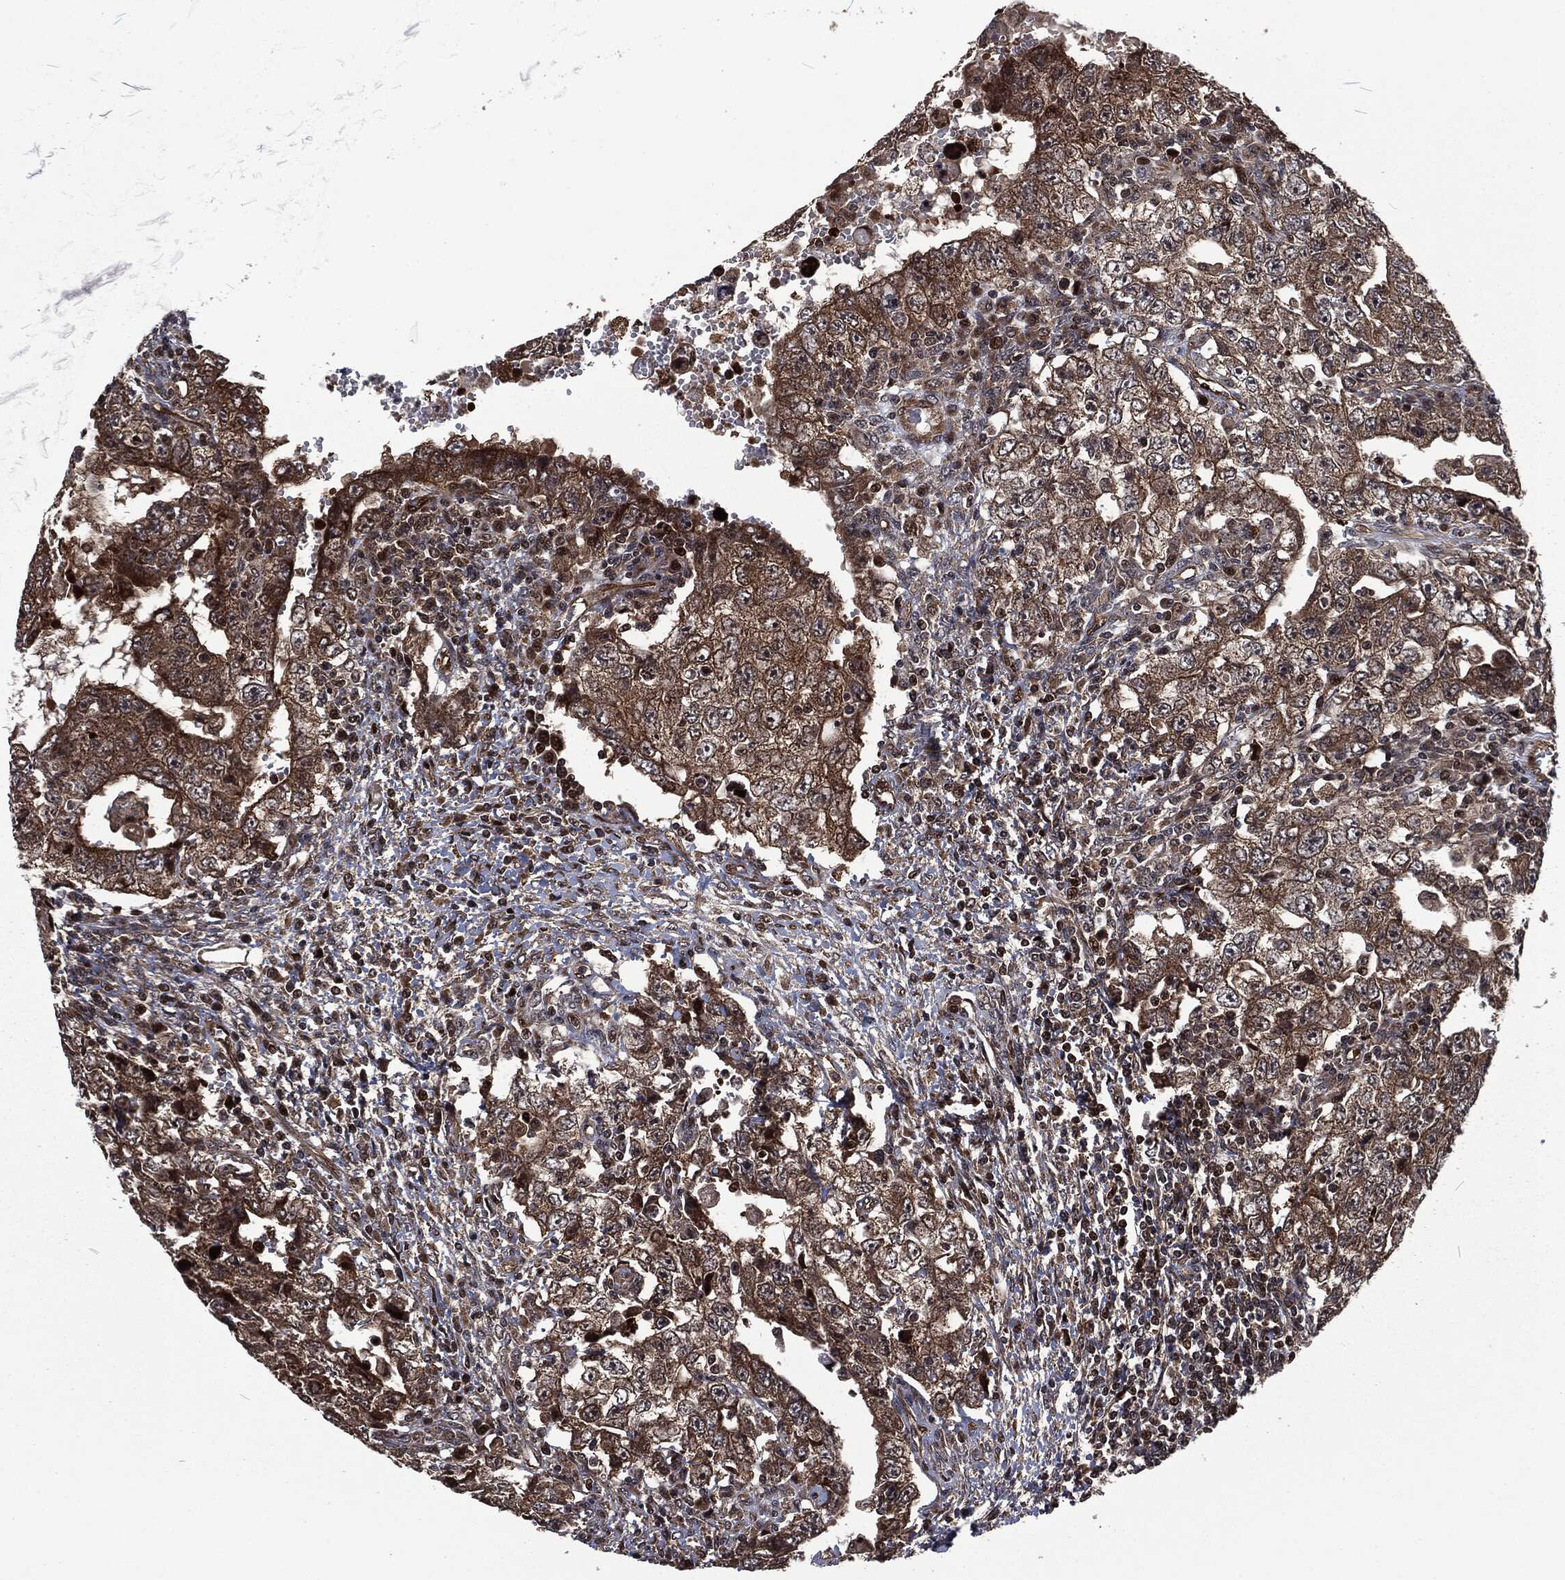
{"staining": {"intensity": "moderate", "quantity": "25%-75%", "location": "cytoplasmic/membranous"}, "tissue": "testis cancer", "cell_type": "Tumor cells", "image_type": "cancer", "snomed": [{"axis": "morphology", "description": "Carcinoma, Embryonal, NOS"}, {"axis": "topography", "description": "Testis"}], "caption": "The histopathology image exhibits immunohistochemical staining of testis cancer (embryonal carcinoma). There is moderate cytoplasmic/membranous expression is present in approximately 25%-75% of tumor cells. (Stains: DAB in brown, nuclei in blue, Microscopy: brightfield microscopy at high magnification).", "gene": "CMPK2", "patient": {"sex": "male", "age": 26}}